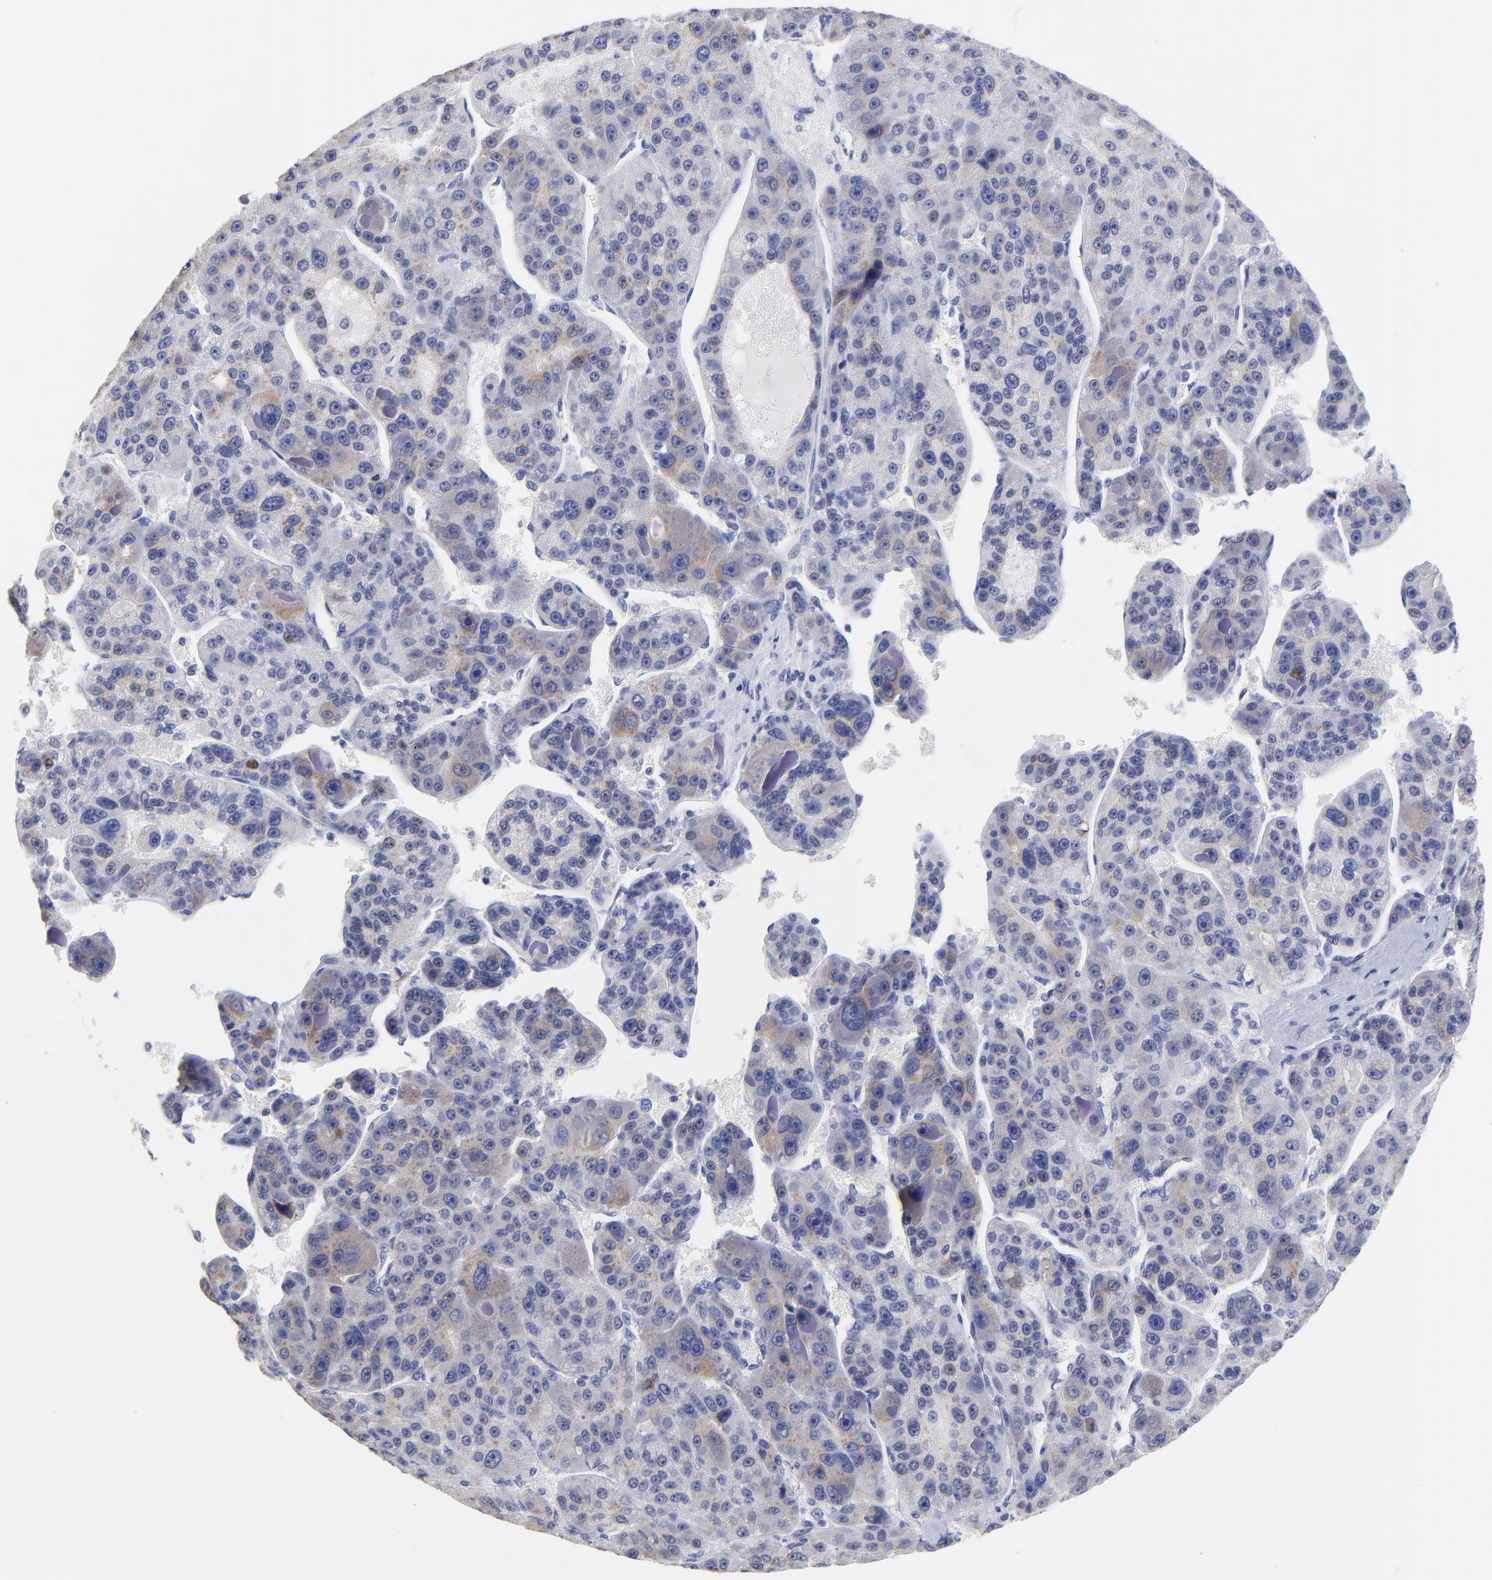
{"staining": {"intensity": "weak", "quantity": "25%-75%", "location": "cytoplasmic/membranous"}, "tissue": "liver cancer", "cell_type": "Tumor cells", "image_type": "cancer", "snomed": [{"axis": "morphology", "description": "Carcinoma, Hepatocellular, NOS"}, {"axis": "topography", "description": "Liver"}], "caption": "Hepatocellular carcinoma (liver) stained with DAB immunohistochemistry (IHC) reveals low levels of weak cytoplasmic/membranous expression in approximately 25%-75% of tumor cells.", "gene": "LAX1", "patient": {"sex": "male", "age": 76}}